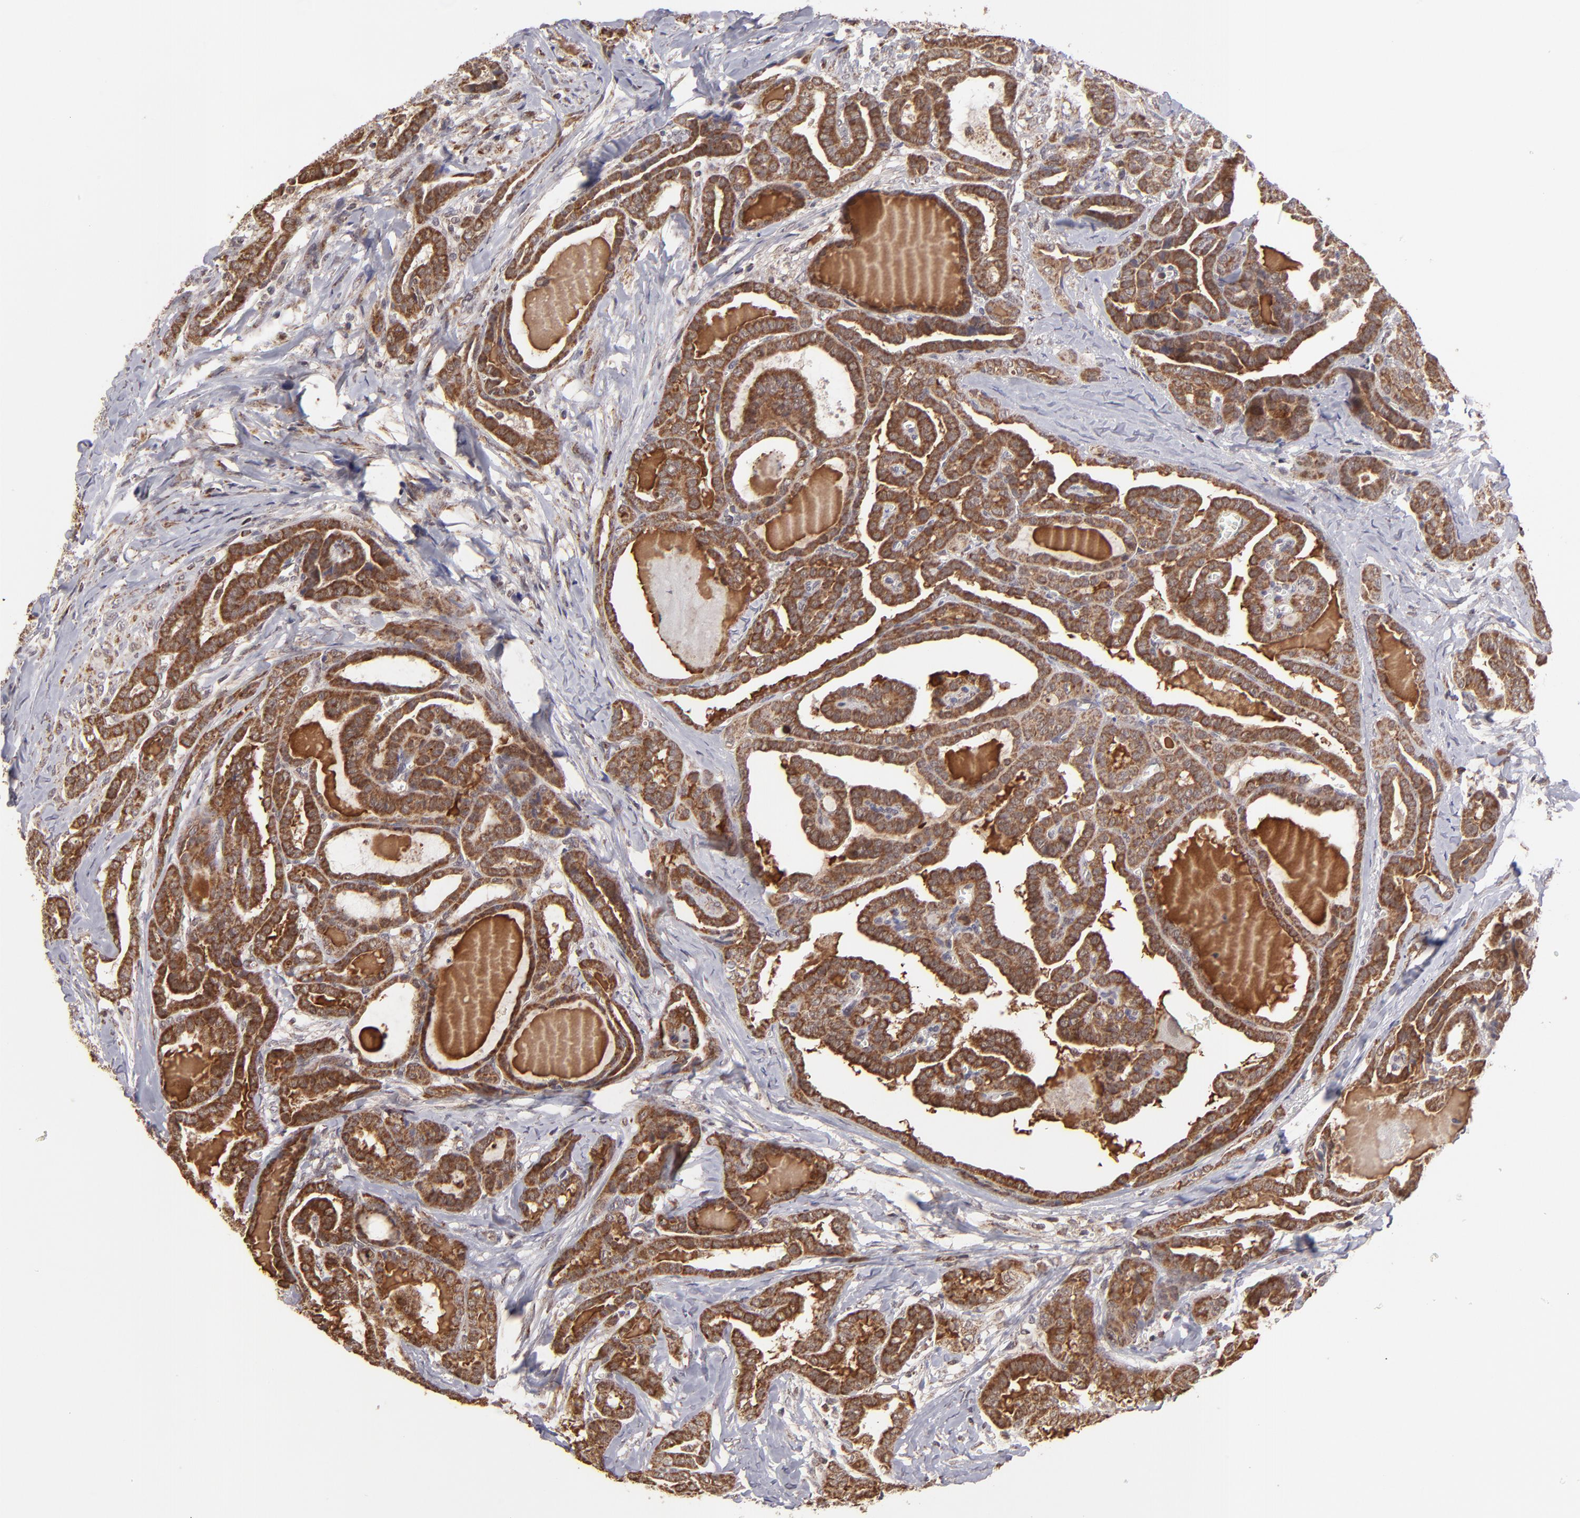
{"staining": {"intensity": "moderate", "quantity": ">75%", "location": "cytoplasmic/membranous"}, "tissue": "thyroid cancer", "cell_type": "Tumor cells", "image_type": "cancer", "snomed": [{"axis": "morphology", "description": "Carcinoma, NOS"}, {"axis": "topography", "description": "Thyroid gland"}], "caption": "IHC photomicrograph of neoplastic tissue: human carcinoma (thyroid) stained using IHC shows medium levels of moderate protein expression localized specifically in the cytoplasmic/membranous of tumor cells, appearing as a cytoplasmic/membranous brown color.", "gene": "SLC15A1", "patient": {"sex": "female", "age": 91}}